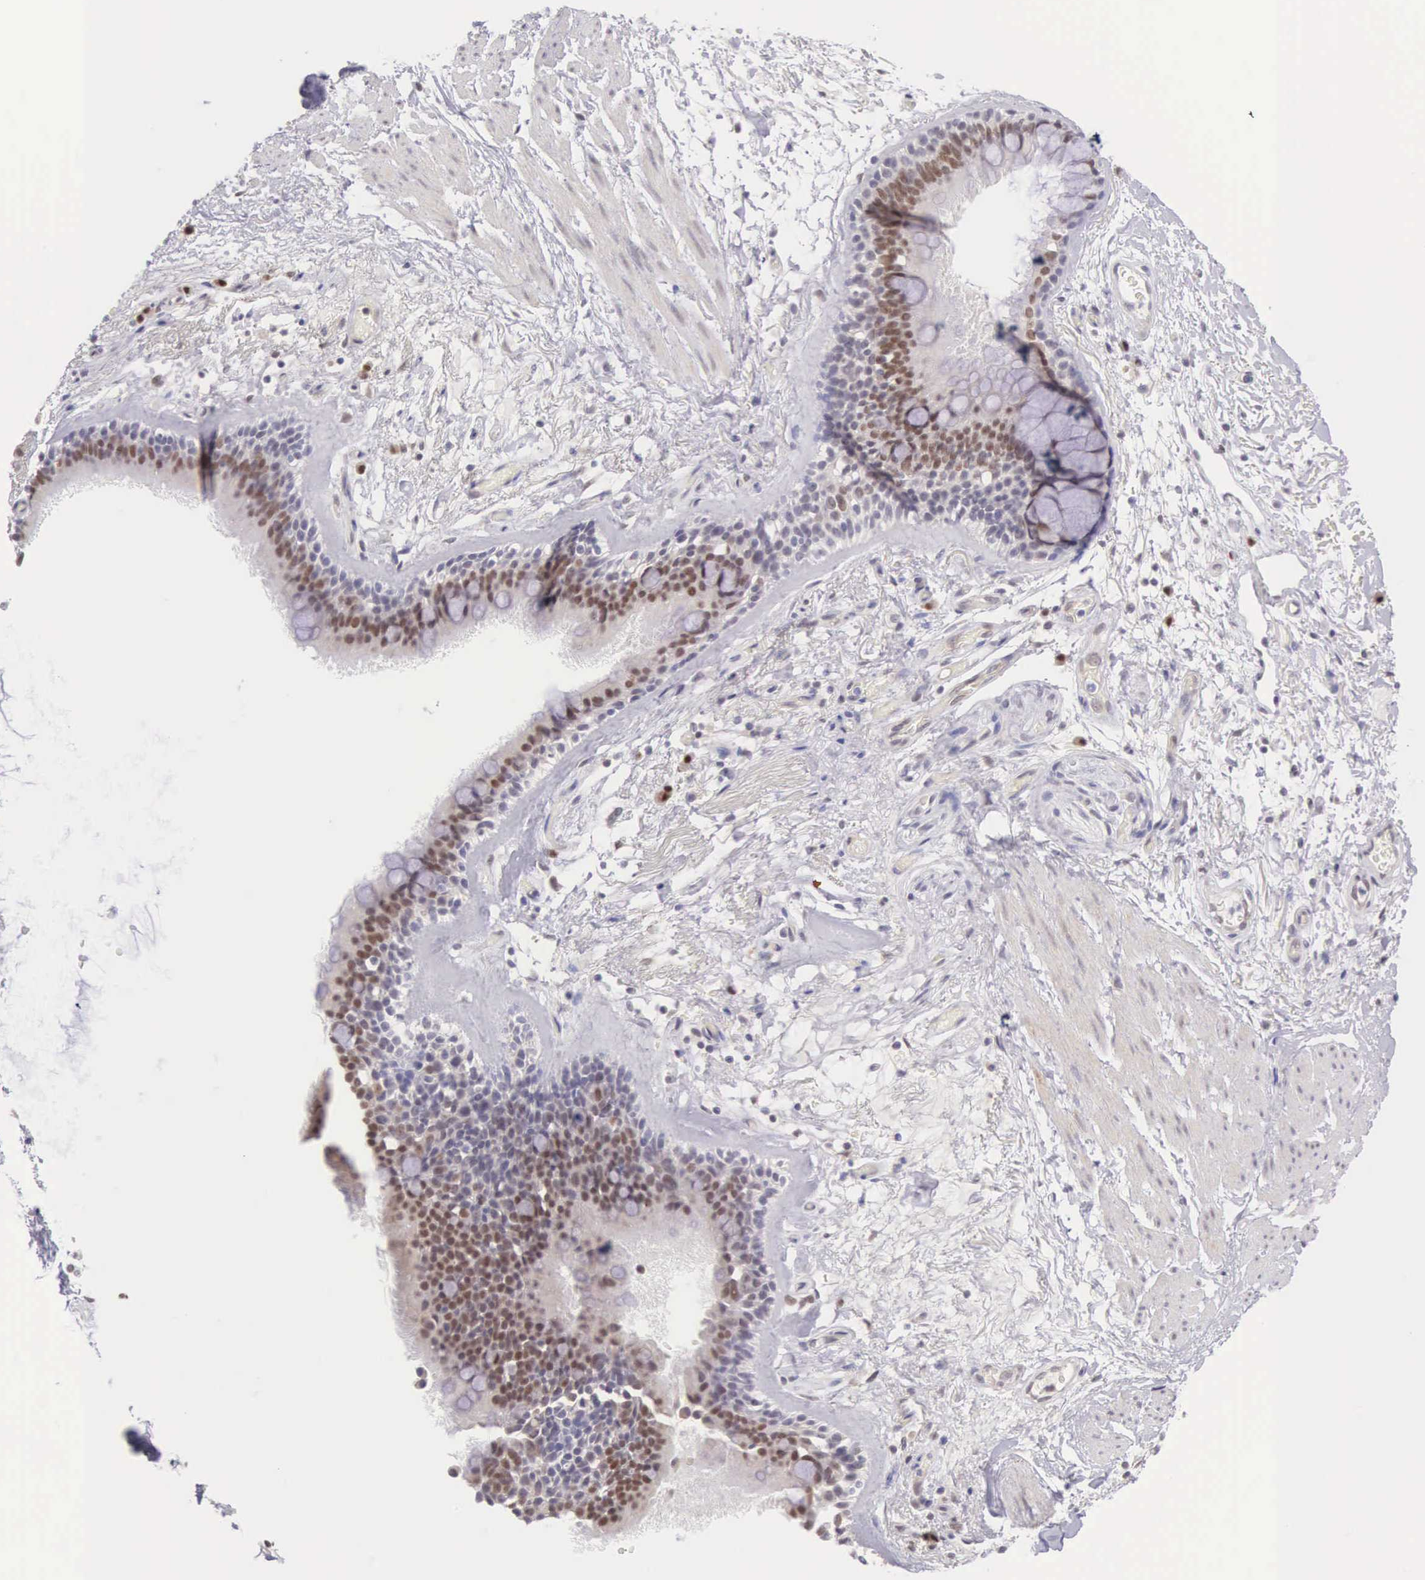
{"staining": {"intensity": "moderate", "quantity": "25%-75%", "location": "nuclear"}, "tissue": "bronchus", "cell_type": "Respiratory epithelial cells", "image_type": "normal", "snomed": [{"axis": "morphology", "description": "Normal tissue, NOS"}, {"axis": "topography", "description": "Cartilage tissue"}], "caption": "Protein positivity by immunohistochemistry shows moderate nuclear positivity in approximately 25%-75% of respiratory epithelial cells in normal bronchus.", "gene": "CCDC117", "patient": {"sex": "female", "age": 63}}